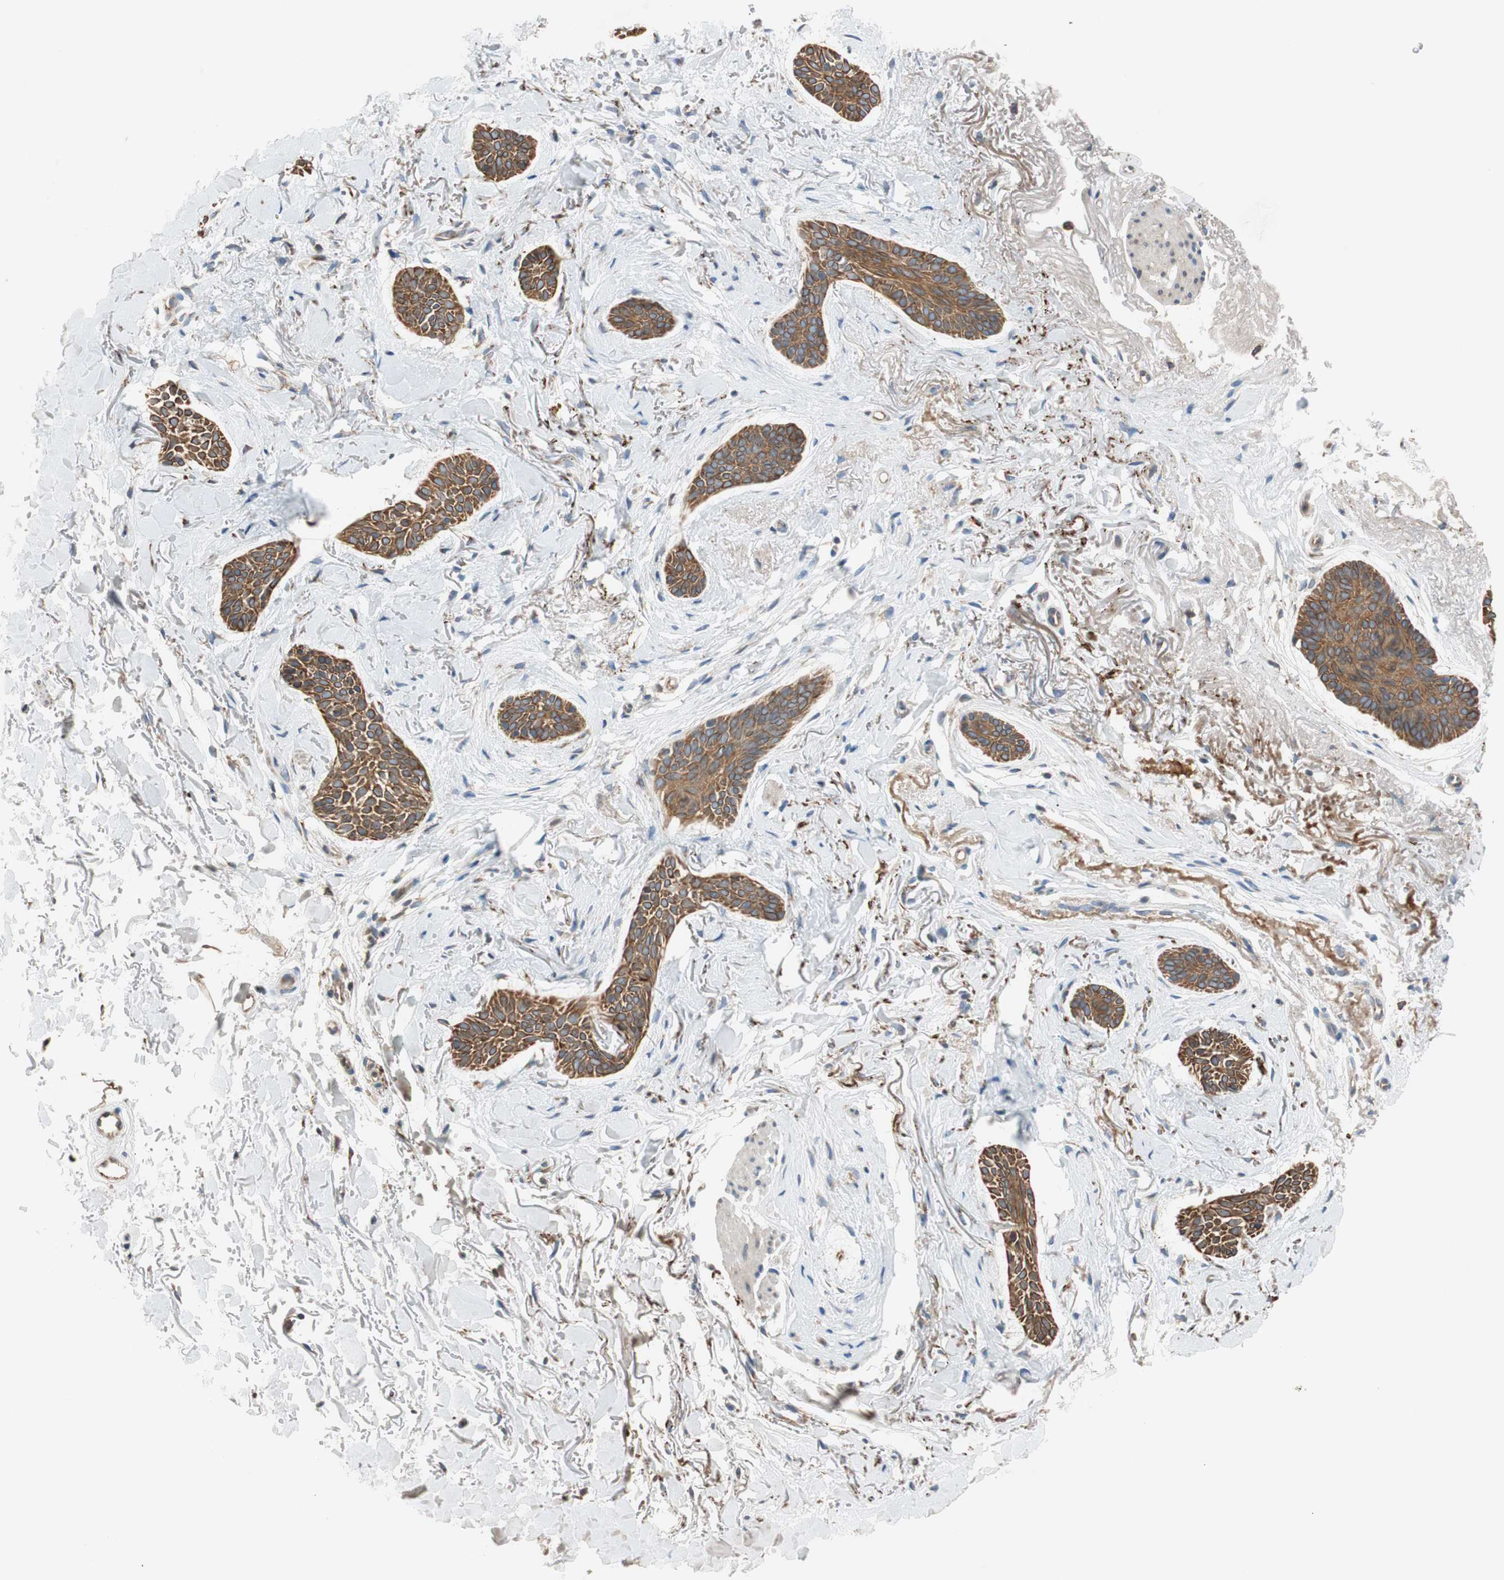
{"staining": {"intensity": "moderate", "quantity": ">75%", "location": "cytoplasmic/membranous"}, "tissue": "skin cancer", "cell_type": "Tumor cells", "image_type": "cancer", "snomed": [{"axis": "morphology", "description": "Basal cell carcinoma"}, {"axis": "topography", "description": "Skin"}], "caption": "DAB (3,3'-diaminobenzidine) immunohistochemical staining of human skin basal cell carcinoma shows moderate cytoplasmic/membranous protein staining in about >75% of tumor cells.", "gene": "RPN2", "patient": {"sex": "female", "age": 84}}